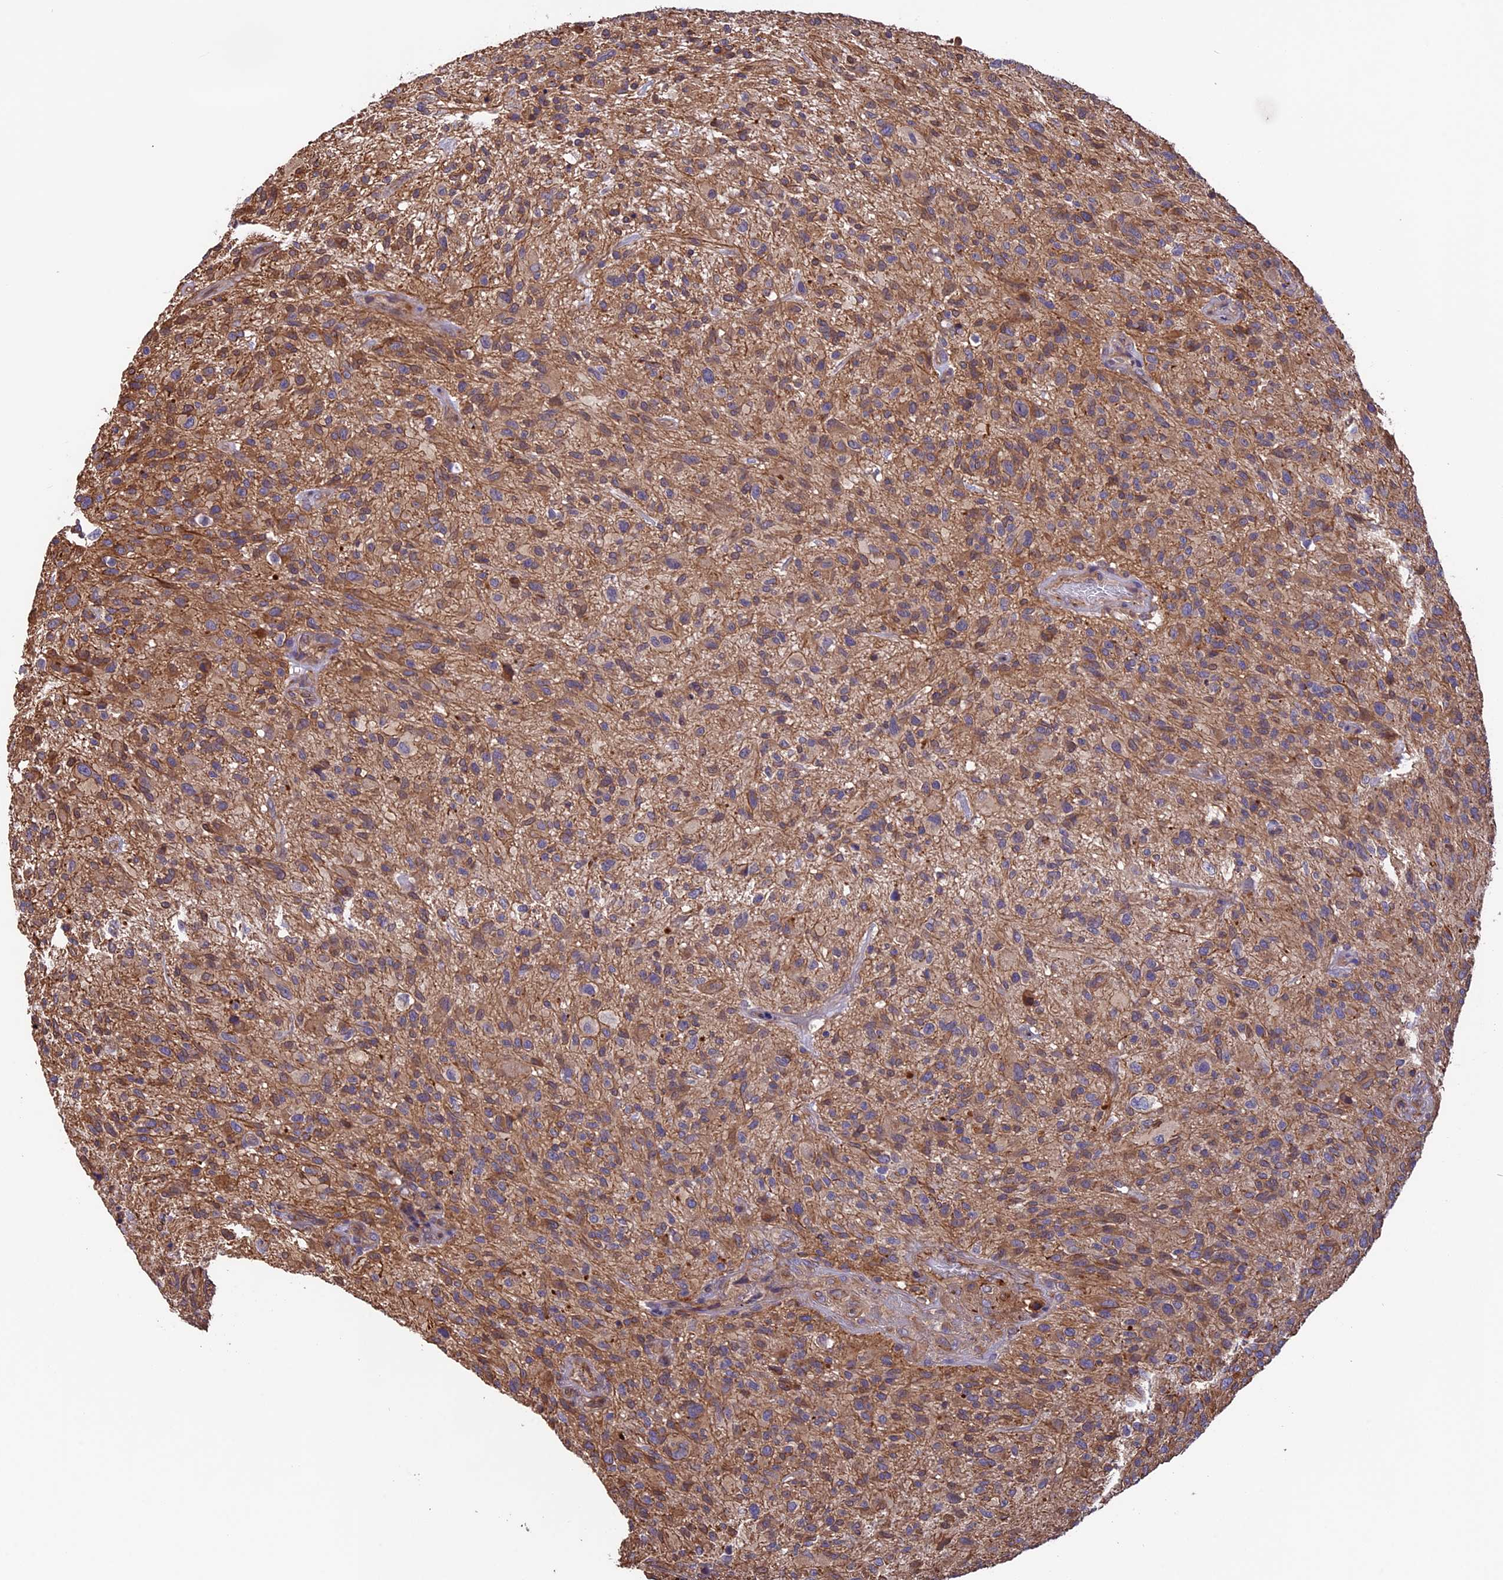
{"staining": {"intensity": "moderate", "quantity": ">75%", "location": "cytoplasmic/membranous"}, "tissue": "glioma", "cell_type": "Tumor cells", "image_type": "cancer", "snomed": [{"axis": "morphology", "description": "Glioma, malignant, High grade"}, {"axis": "topography", "description": "Brain"}], "caption": "Human malignant high-grade glioma stained for a protein (brown) demonstrates moderate cytoplasmic/membranous positive staining in about >75% of tumor cells.", "gene": "GAS8", "patient": {"sex": "male", "age": 47}}